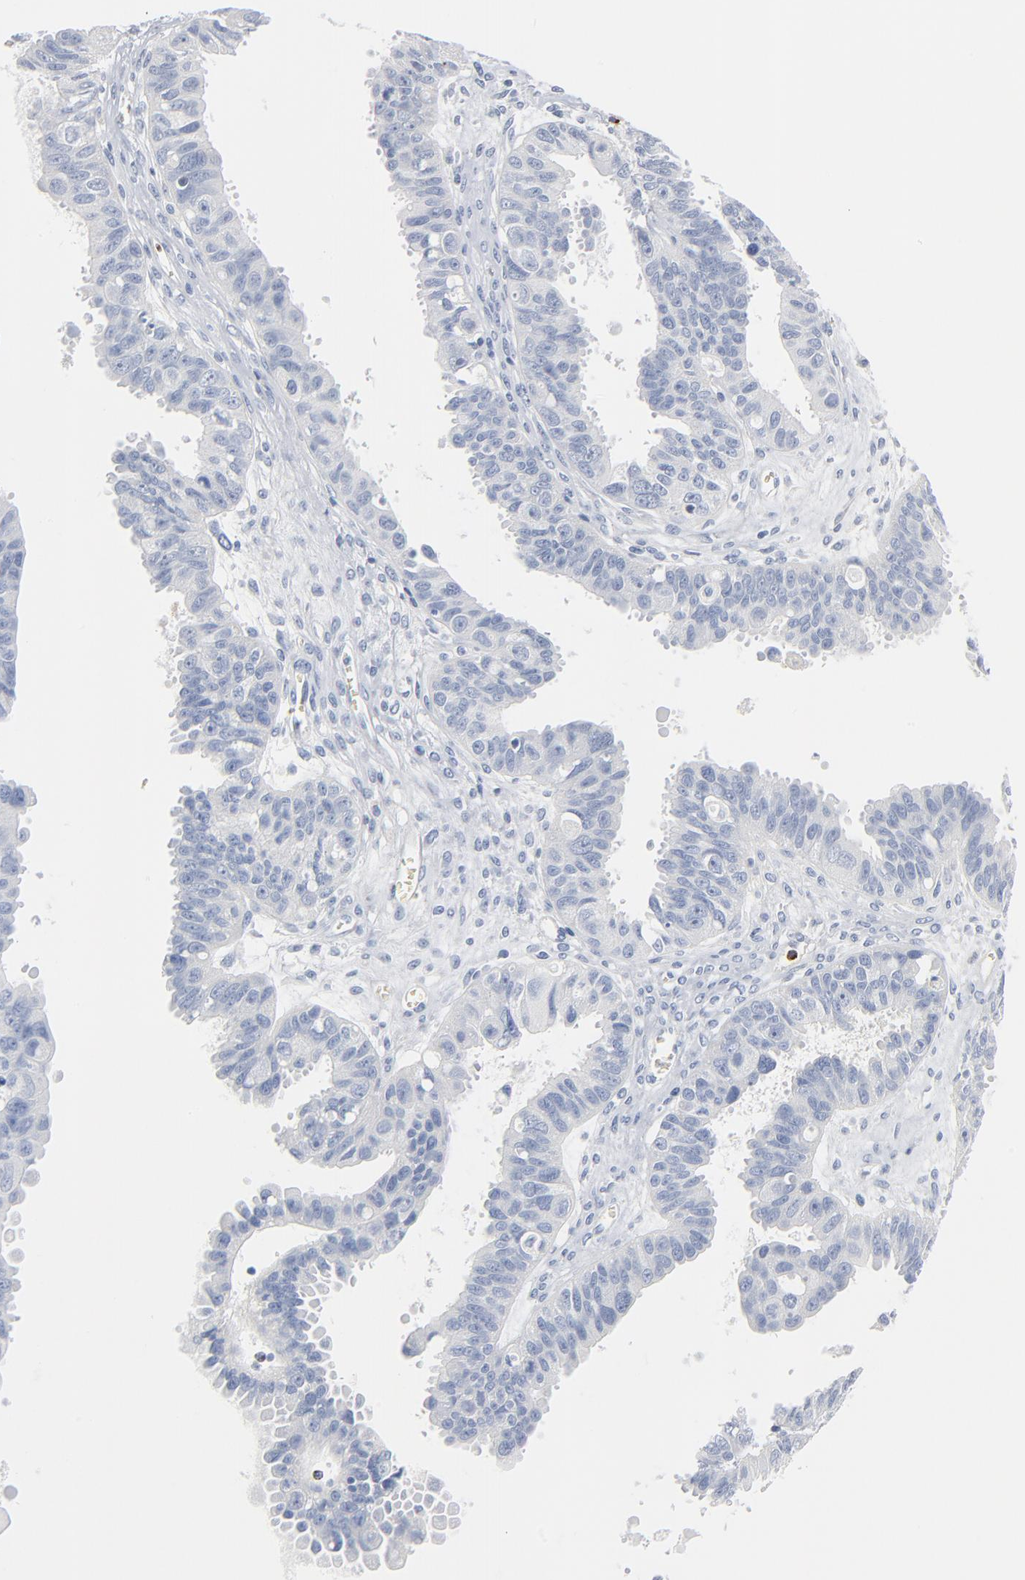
{"staining": {"intensity": "negative", "quantity": "none", "location": "none"}, "tissue": "ovarian cancer", "cell_type": "Tumor cells", "image_type": "cancer", "snomed": [{"axis": "morphology", "description": "Carcinoma, endometroid"}, {"axis": "topography", "description": "Ovary"}], "caption": "Endometroid carcinoma (ovarian) was stained to show a protein in brown. There is no significant positivity in tumor cells.", "gene": "GZMB", "patient": {"sex": "female", "age": 85}}